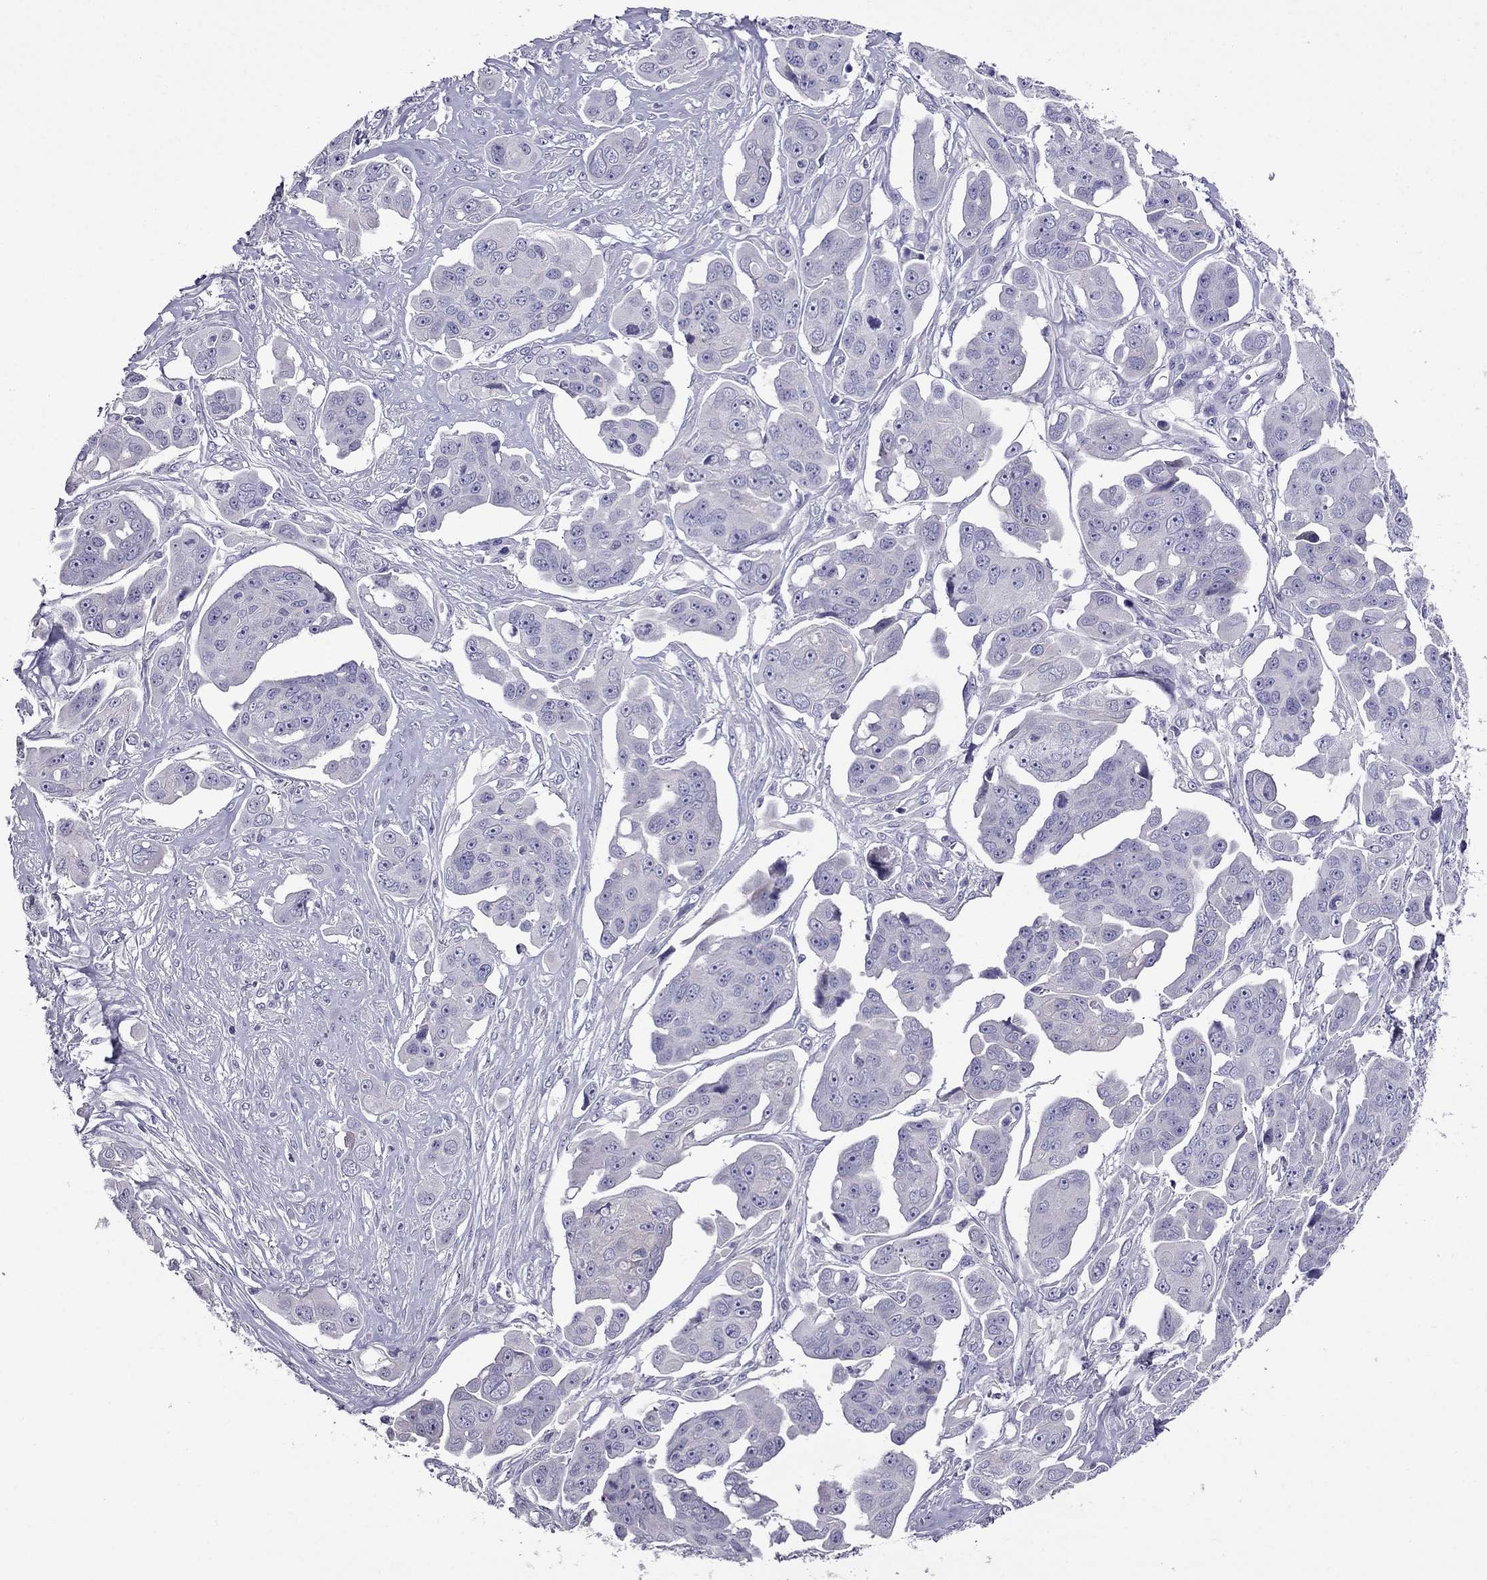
{"staining": {"intensity": "negative", "quantity": "none", "location": "none"}, "tissue": "ovarian cancer", "cell_type": "Tumor cells", "image_type": "cancer", "snomed": [{"axis": "morphology", "description": "Carcinoma, endometroid"}, {"axis": "topography", "description": "Ovary"}], "caption": "High power microscopy image of an immunohistochemistry micrograph of ovarian endometroid carcinoma, revealing no significant staining in tumor cells.", "gene": "OXCT2", "patient": {"sex": "female", "age": 70}}